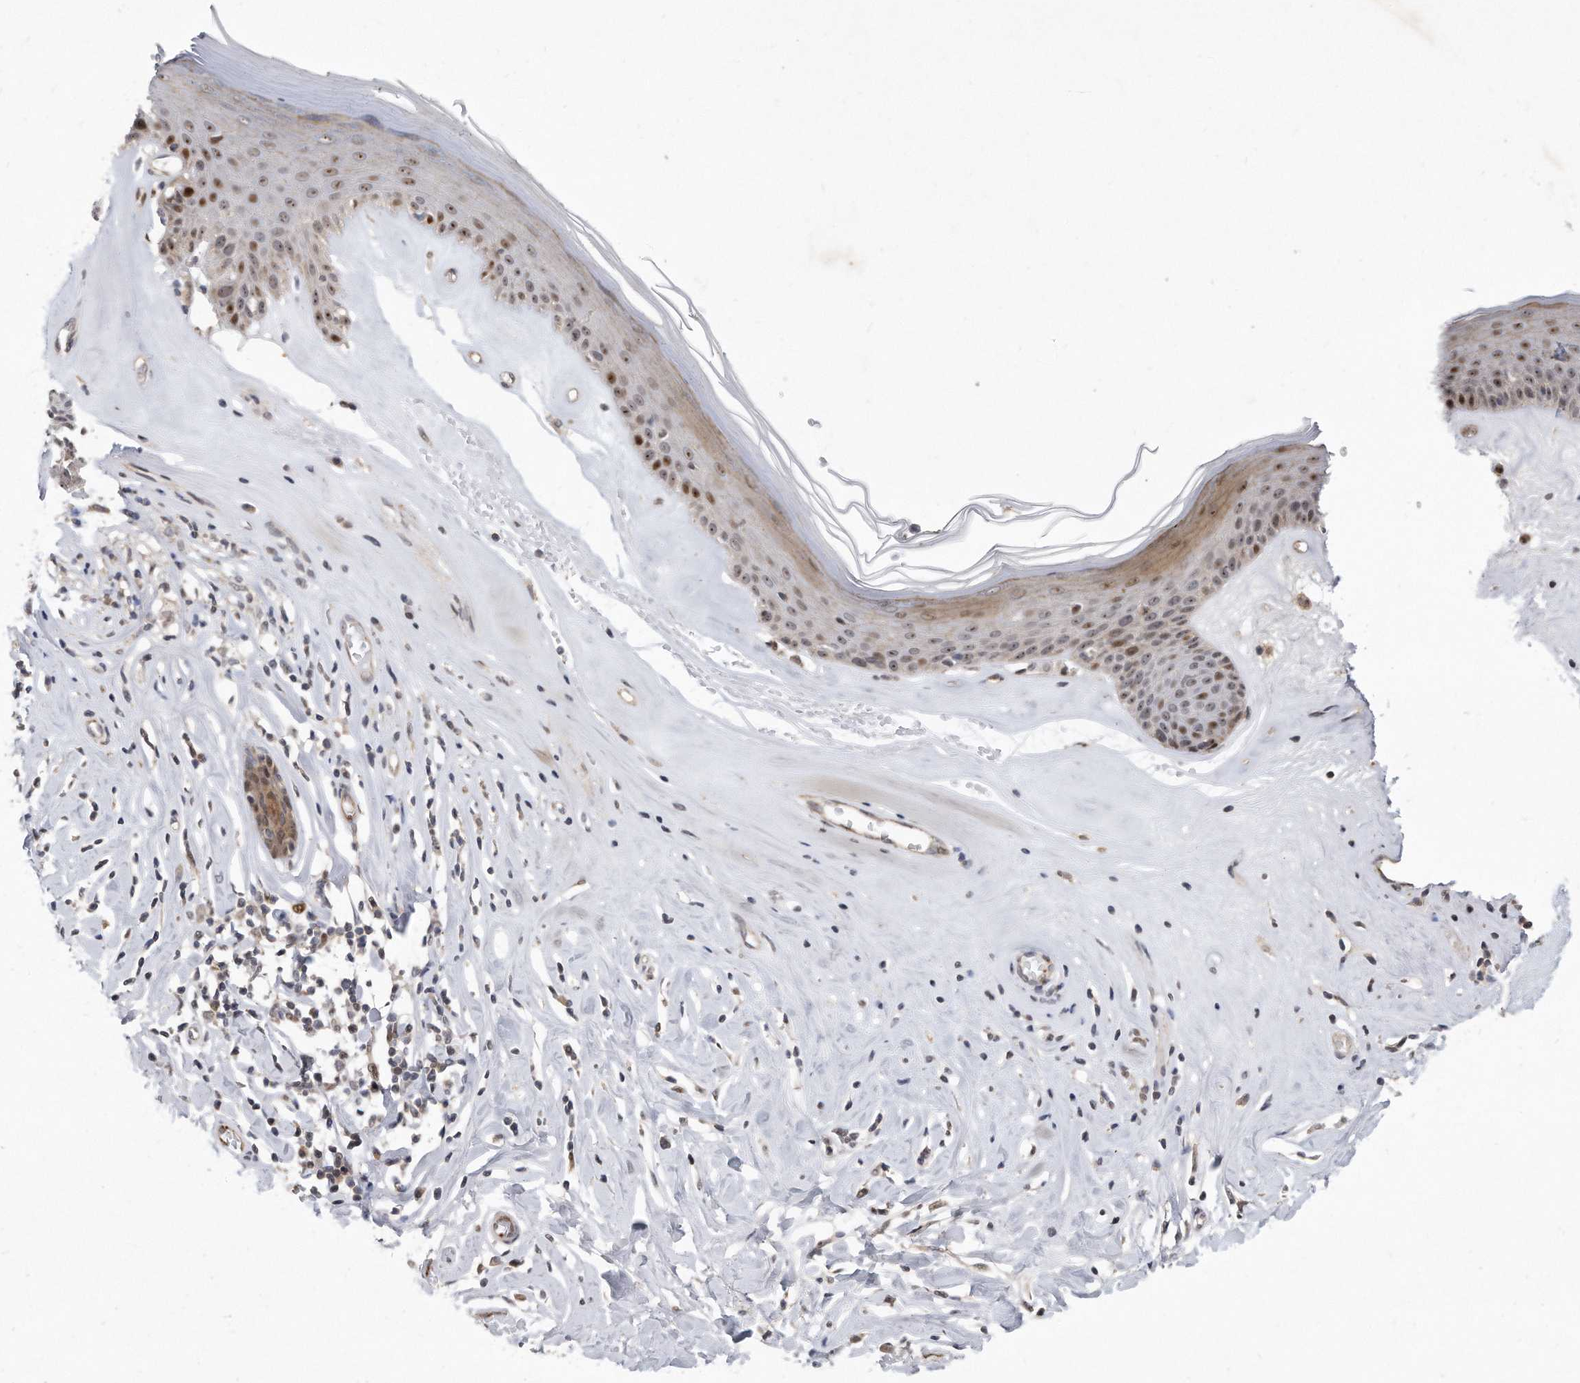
{"staining": {"intensity": "moderate", "quantity": "25%-75%", "location": "cytoplasmic/membranous,nuclear"}, "tissue": "skin", "cell_type": "Epidermal cells", "image_type": "normal", "snomed": [{"axis": "morphology", "description": "Normal tissue, NOS"}, {"axis": "morphology", "description": "Inflammation, NOS"}, {"axis": "topography", "description": "Vulva"}], "caption": "Human skin stained for a protein (brown) demonstrates moderate cytoplasmic/membranous,nuclear positive expression in about 25%-75% of epidermal cells.", "gene": "PGBD2", "patient": {"sex": "female", "age": 84}}